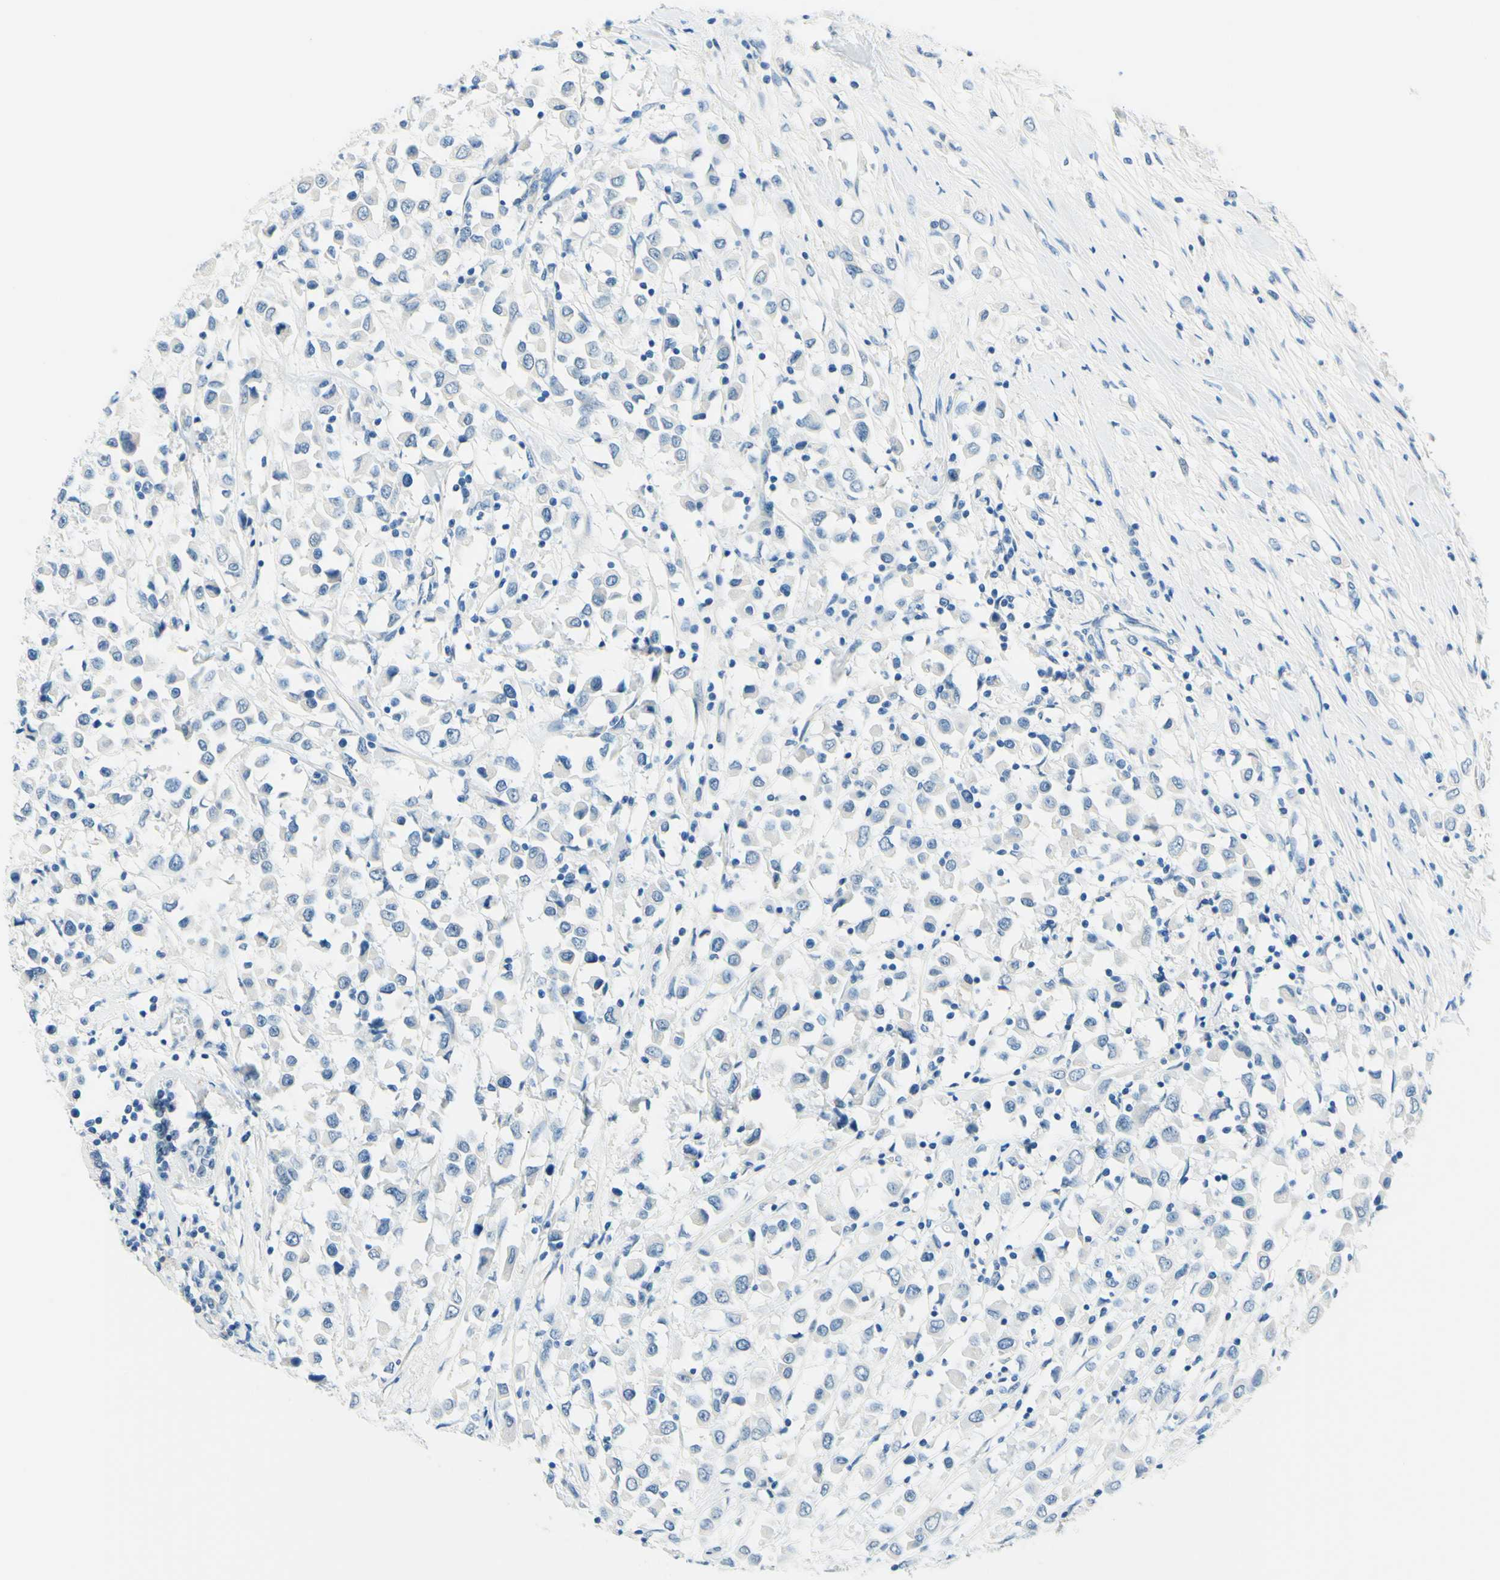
{"staining": {"intensity": "negative", "quantity": "none", "location": "none"}, "tissue": "breast cancer", "cell_type": "Tumor cells", "image_type": "cancer", "snomed": [{"axis": "morphology", "description": "Duct carcinoma"}, {"axis": "topography", "description": "Breast"}], "caption": "Immunohistochemistry (IHC) photomicrograph of human intraductal carcinoma (breast) stained for a protein (brown), which displays no positivity in tumor cells.", "gene": "PASD1", "patient": {"sex": "female", "age": 61}}